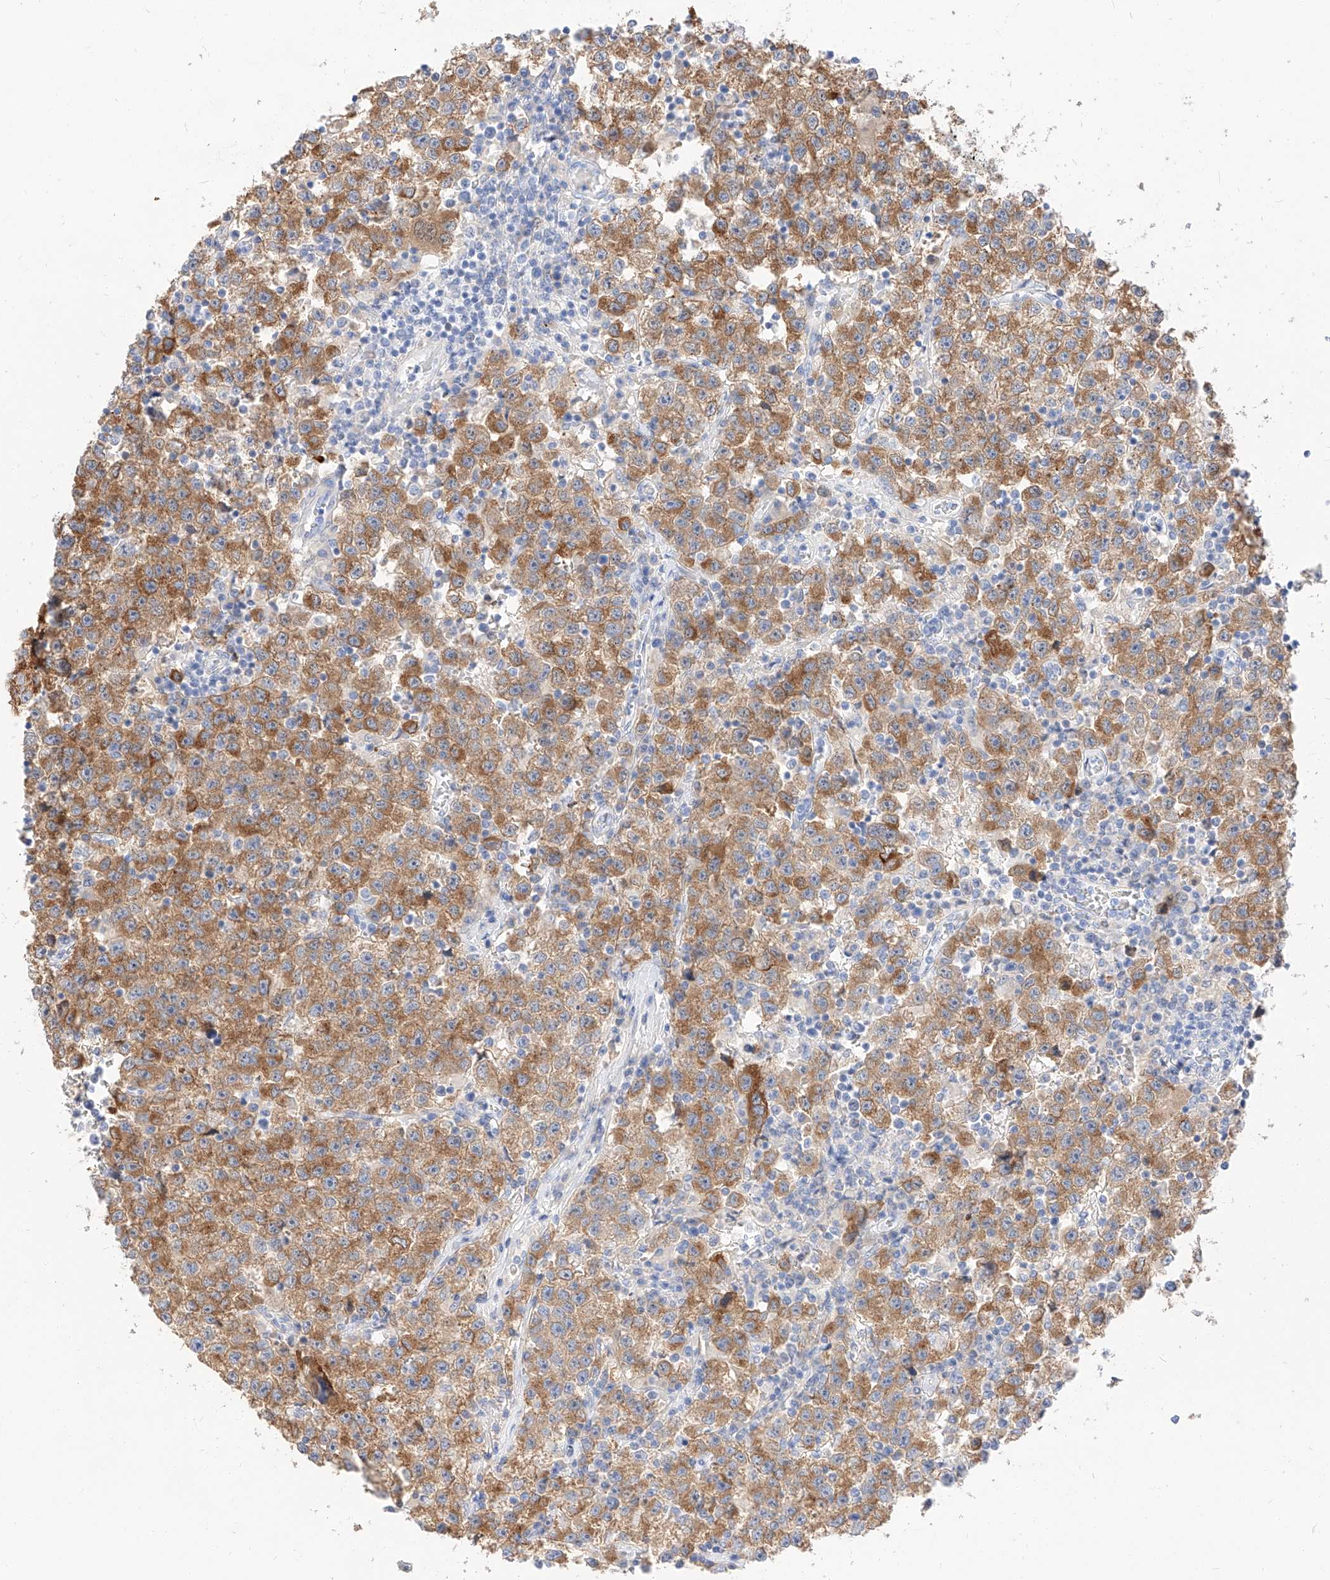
{"staining": {"intensity": "moderate", "quantity": ">75%", "location": "cytoplasmic/membranous"}, "tissue": "testis cancer", "cell_type": "Tumor cells", "image_type": "cancer", "snomed": [{"axis": "morphology", "description": "Seminoma, NOS"}, {"axis": "topography", "description": "Testis"}], "caption": "Testis cancer stained for a protein (brown) exhibits moderate cytoplasmic/membranous positive positivity in about >75% of tumor cells.", "gene": "MAP7", "patient": {"sex": "male", "age": 22}}